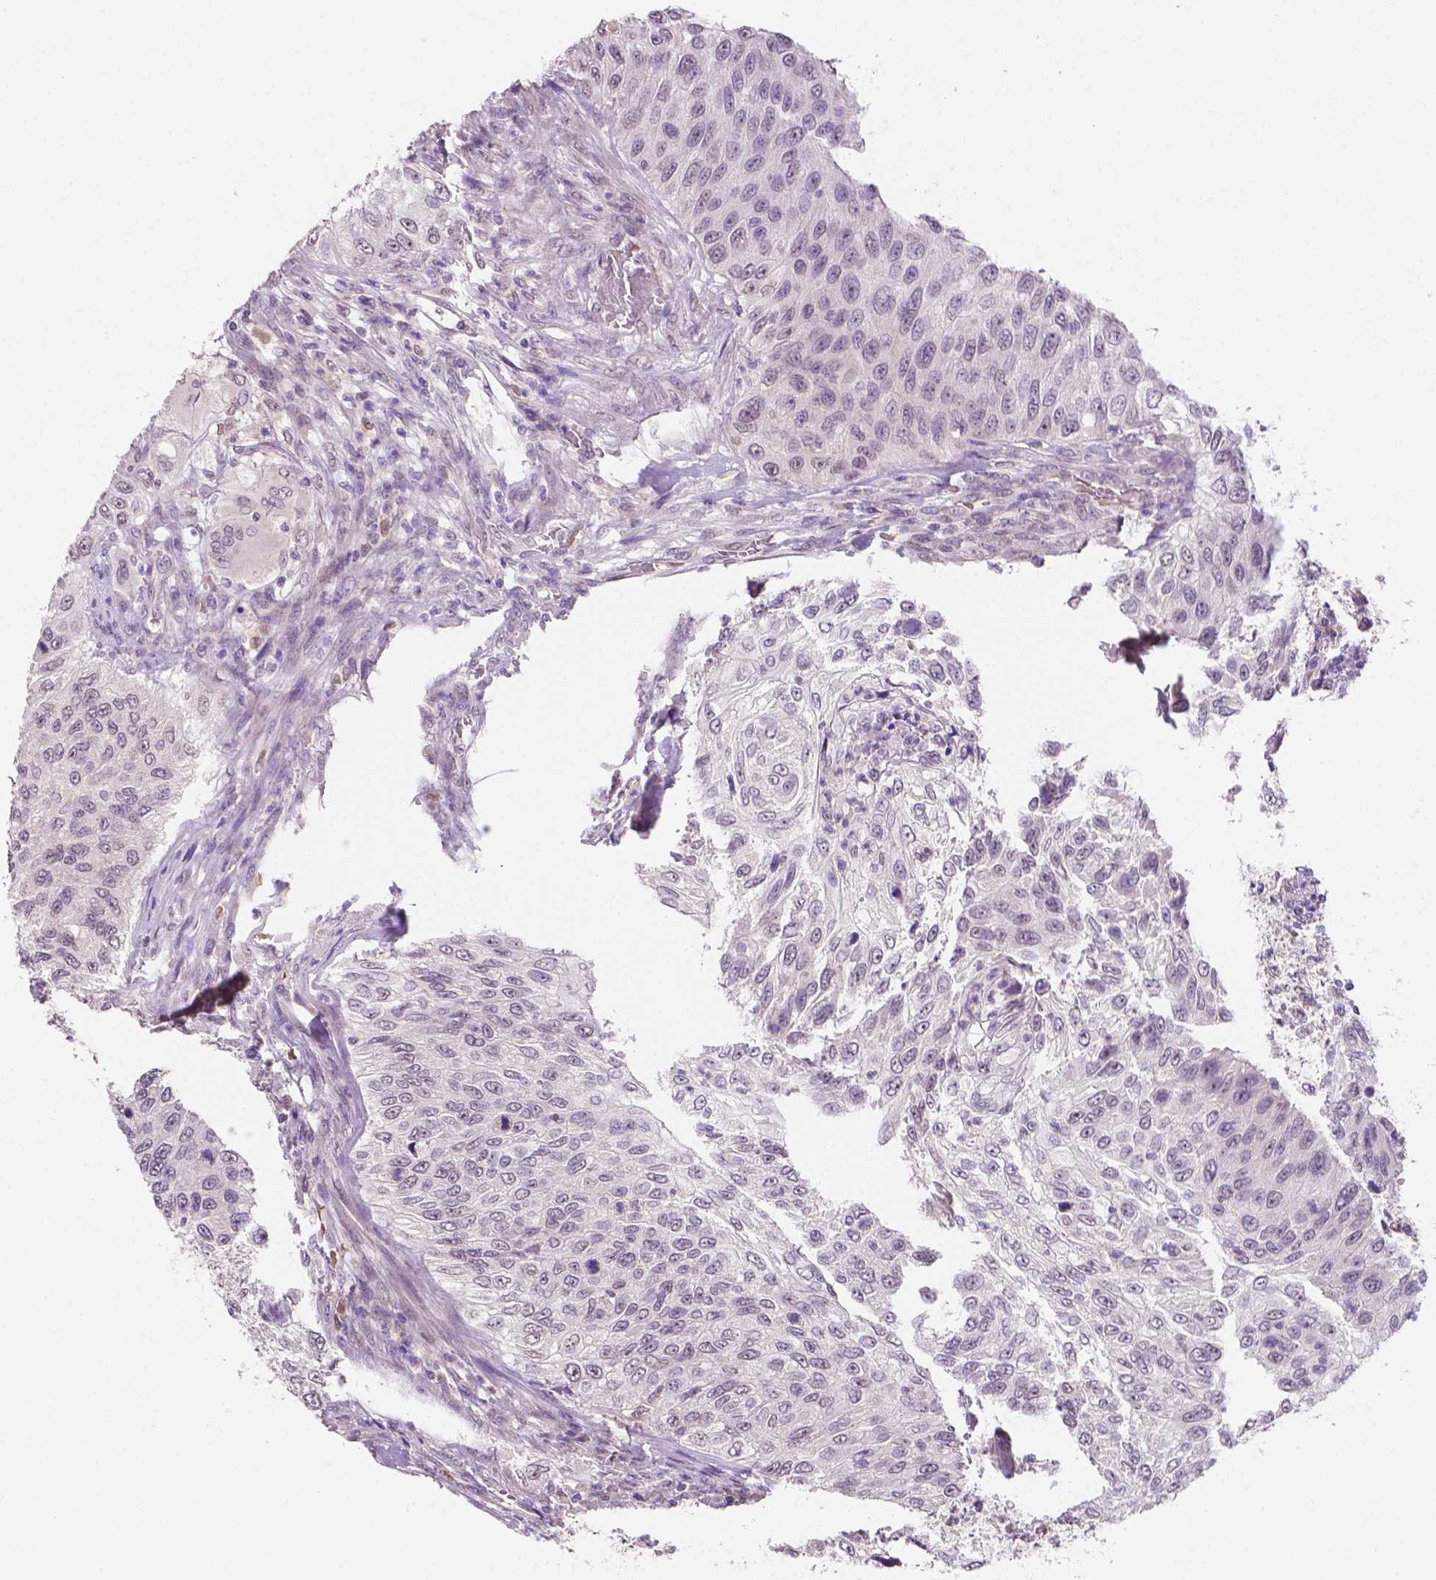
{"staining": {"intensity": "negative", "quantity": "none", "location": "none"}, "tissue": "urothelial cancer", "cell_type": "Tumor cells", "image_type": "cancer", "snomed": [{"axis": "morphology", "description": "Urothelial carcinoma, High grade"}, {"axis": "topography", "description": "Urinary bladder"}], "caption": "Immunohistochemistry (IHC) histopathology image of neoplastic tissue: urothelial carcinoma (high-grade) stained with DAB (3,3'-diaminobenzidine) reveals no significant protein staining in tumor cells.", "gene": "SHLD3", "patient": {"sex": "female", "age": 60}}